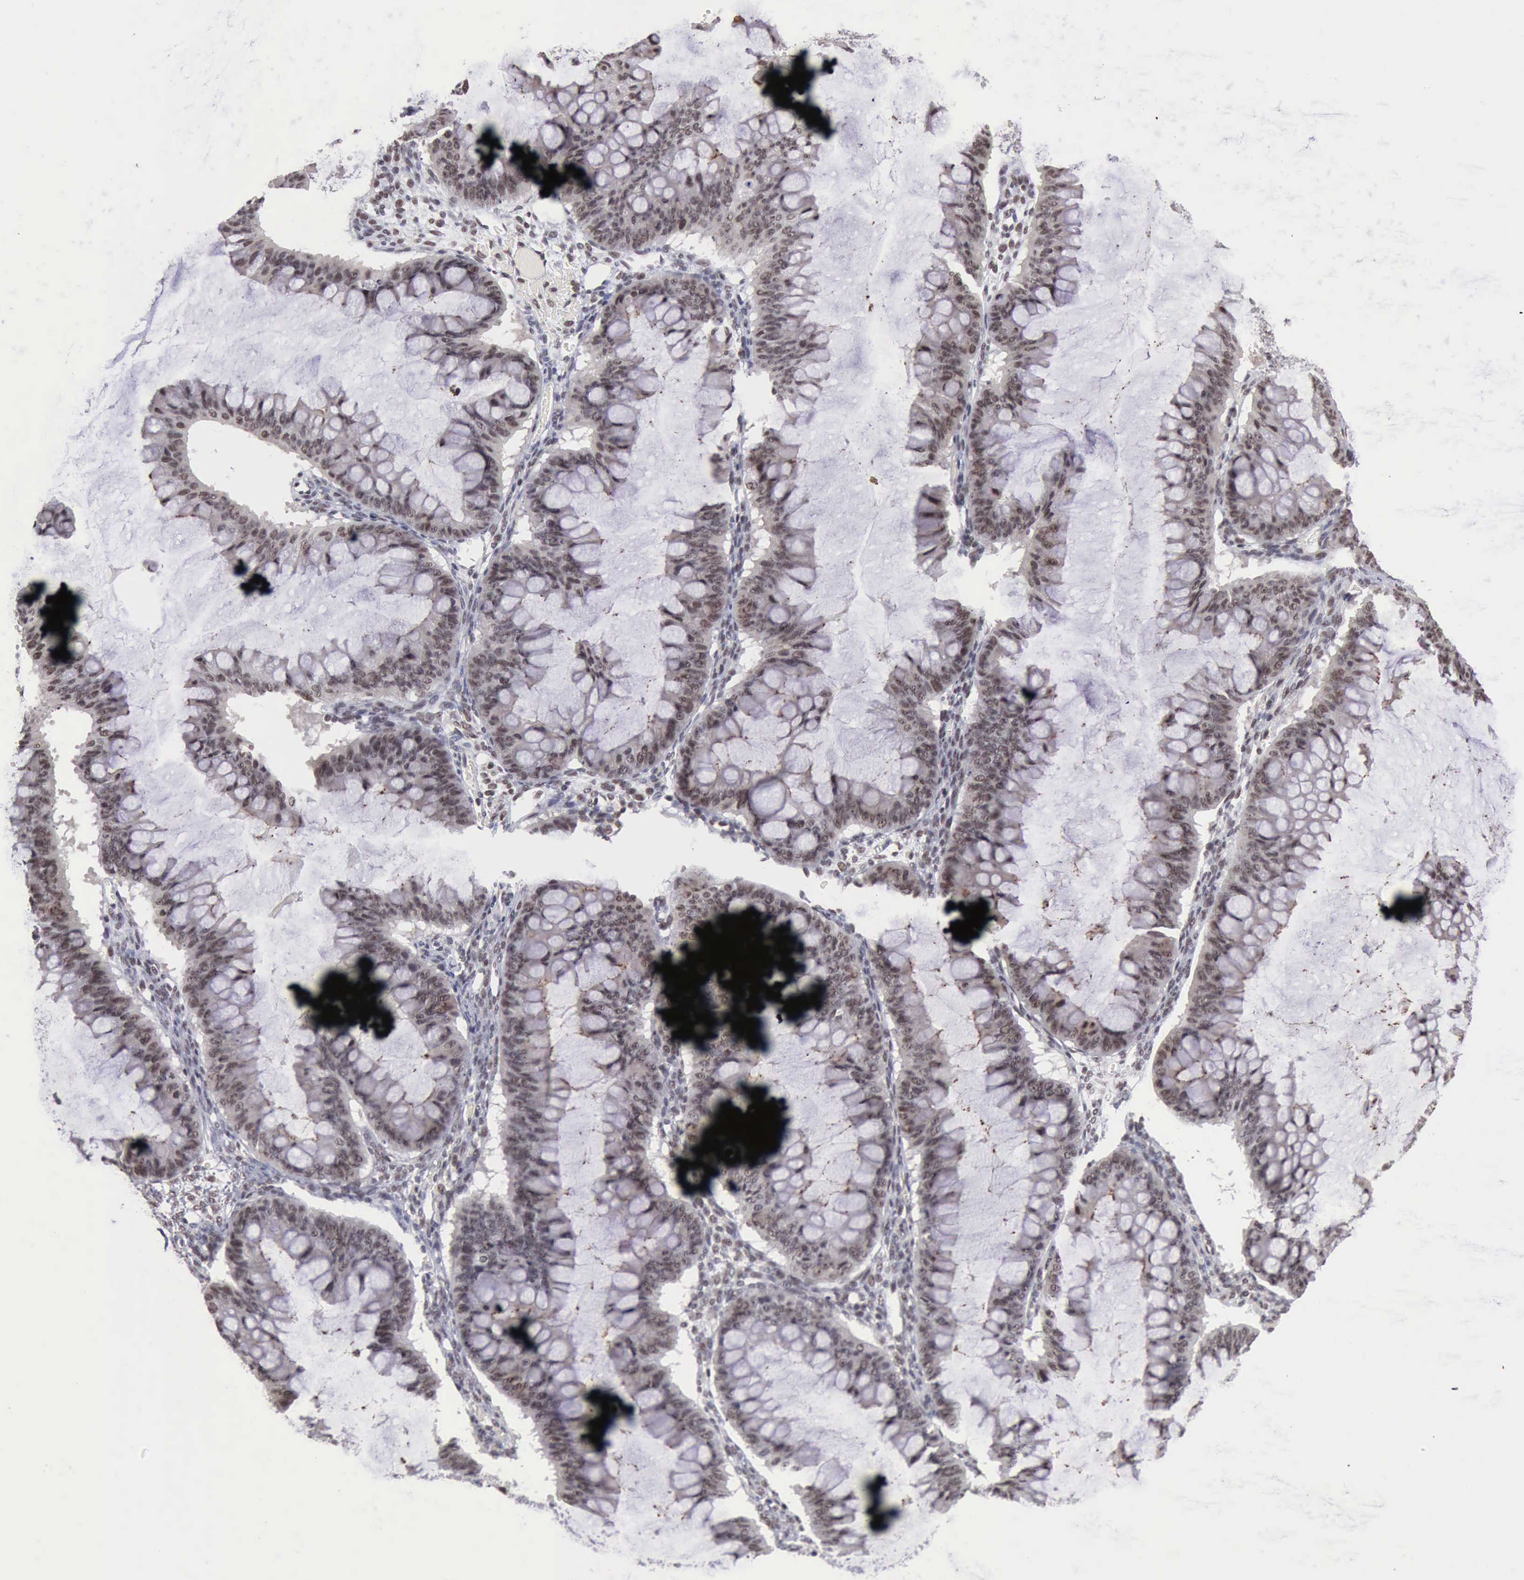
{"staining": {"intensity": "weak", "quantity": ">75%", "location": "nuclear"}, "tissue": "ovarian cancer", "cell_type": "Tumor cells", "image_type": "cancer", "snomed": [{"axis": "morphology", "description": "Cystadenocarcinoma, mucinous, NOS"}, {"axis": "topography", "description": "Ovary"}], "caption": "Protein expression analysis of human ovarian cancer (mucinous cystadenocarcinoma) reveals weak nuclear expression in approximately >75% of tumor cells.", "gene": "TAF1", "patient": {"sex": "female", "age": 73}}